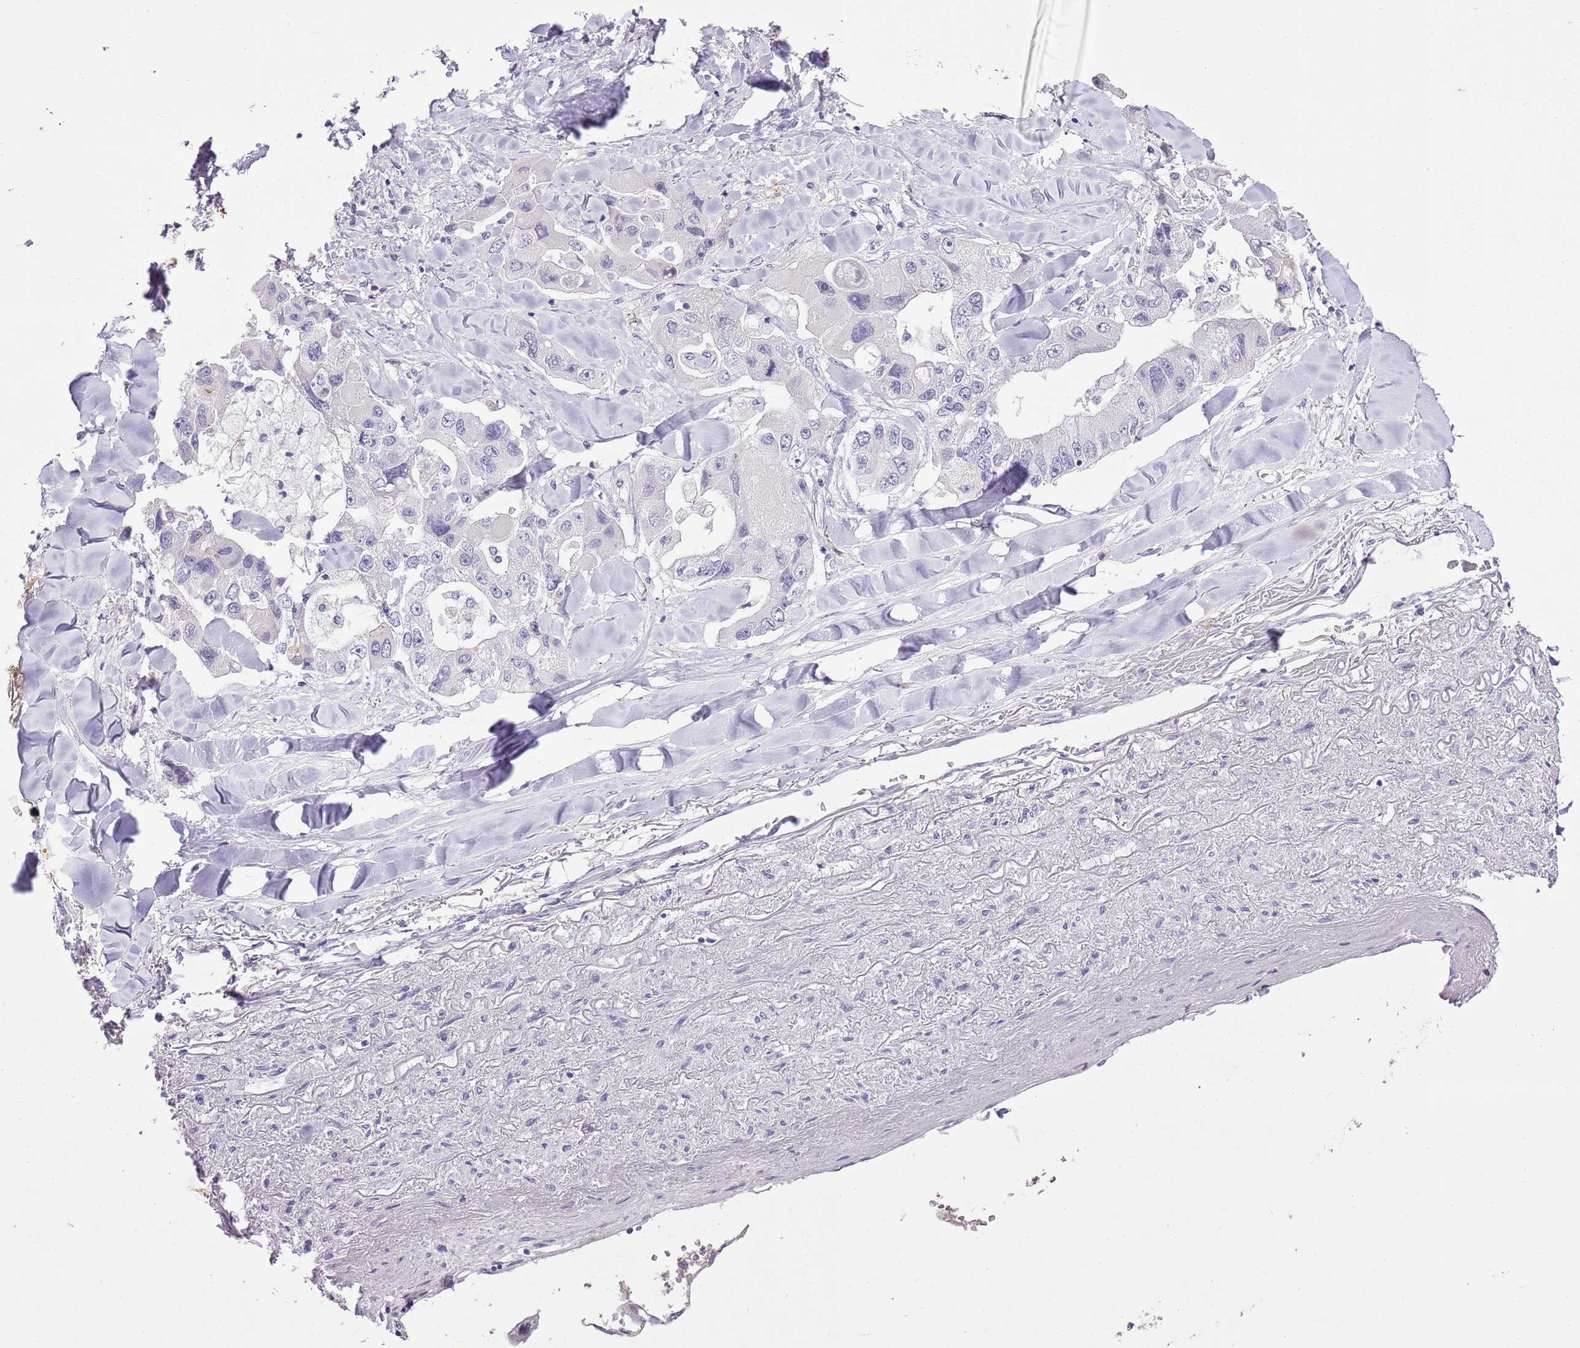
{"staining": {"intensity": "negative", "quantity": "none", "location": "none"}, "tissue": "lung cancer", "cell_type": "Tumor cells", "image_type": "cancer", "snomed": [{"axis": "morphology", "description": "Adenocarcinoma, NOS"}, {"axis": "topography", "description": "Lung"}], "caption": "Immunohistochemical staining of adenocarcinoma (lung) demonstrates no significant expression in tumor cells.", "gene": "XPO7", "patient": {"sex": "female", "age": 54}}